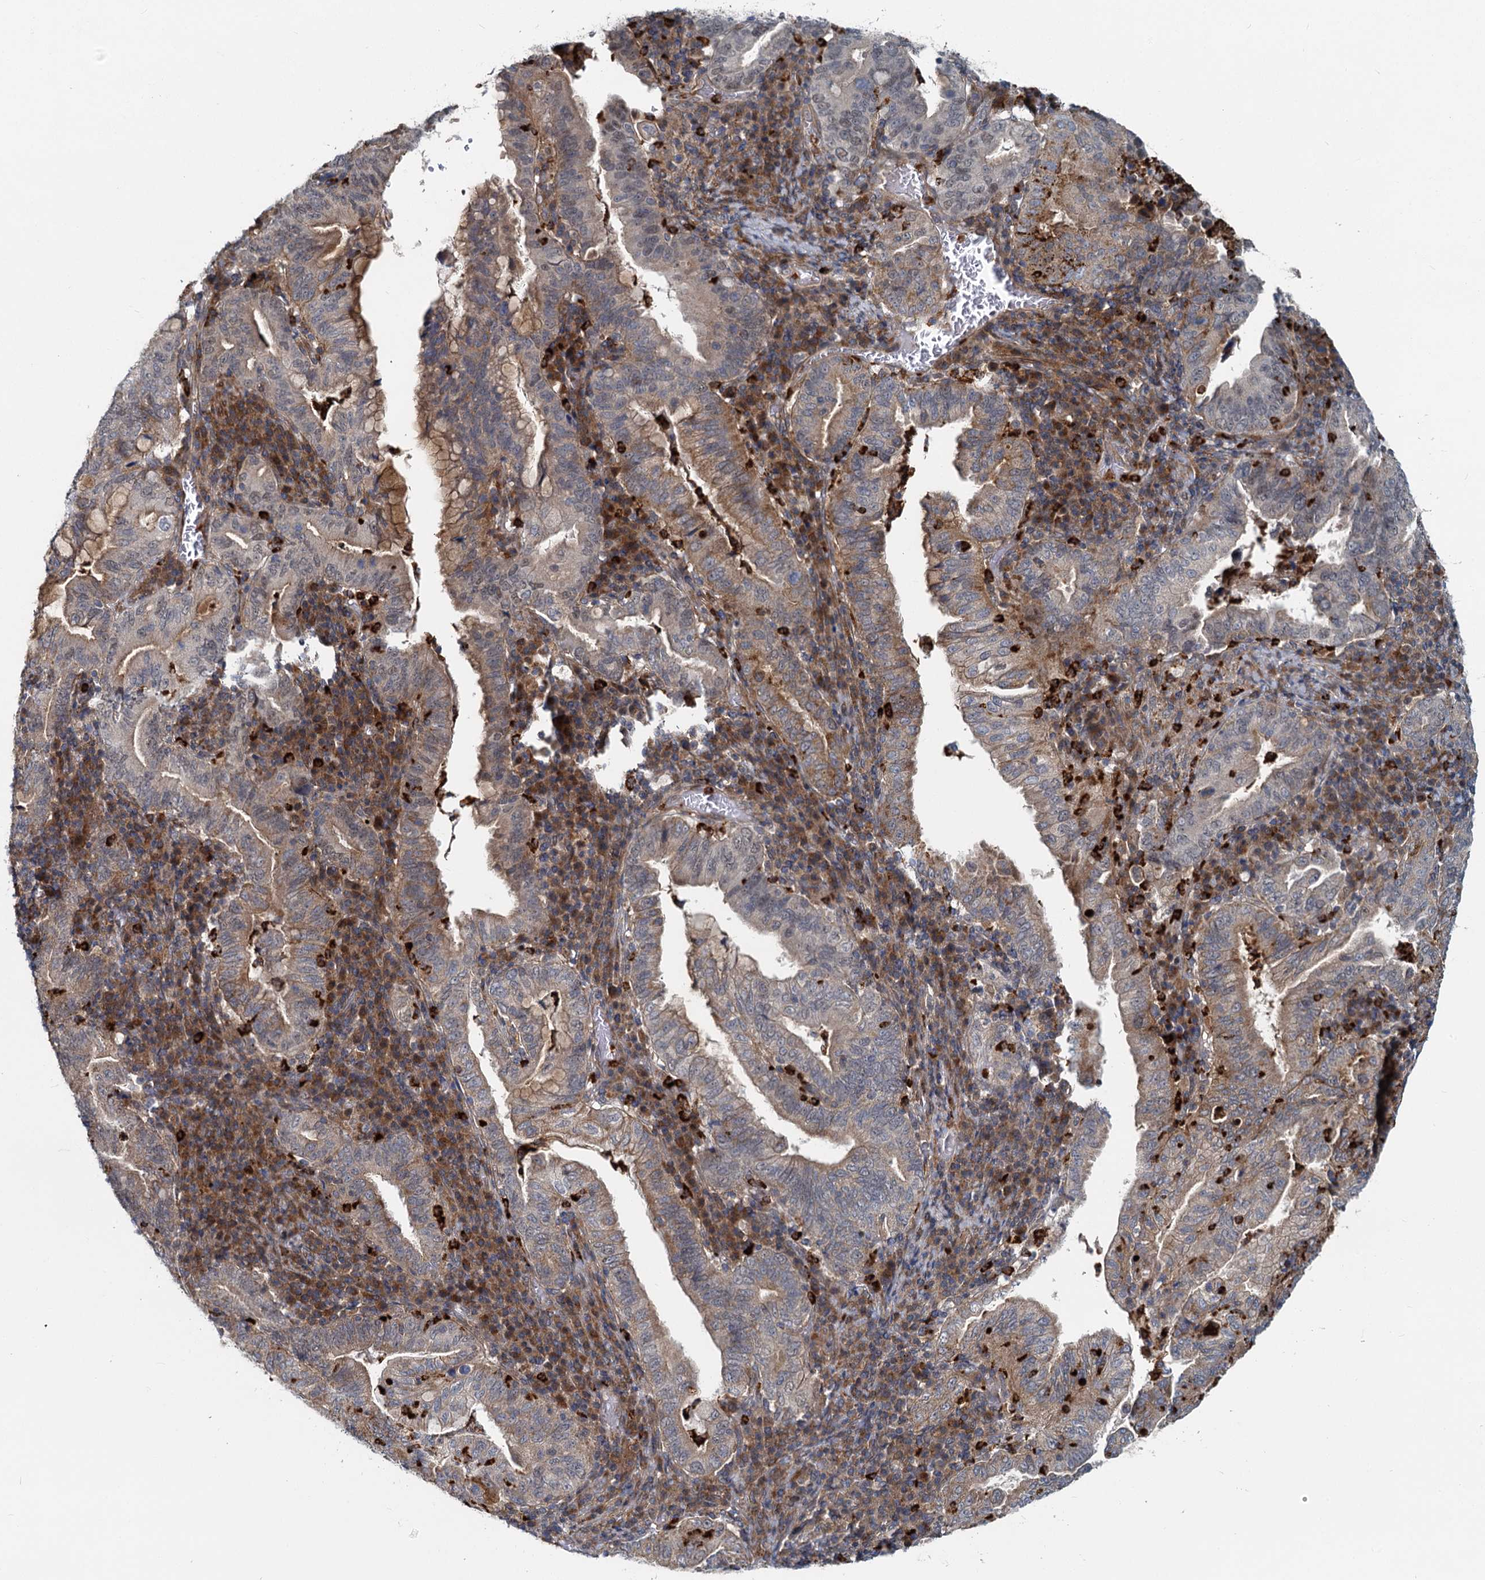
{"staining": {"intensity": "moderate", "quantity": "<25%", "location": "cytoplasmic/membranous"}, "tissue": "stomach cancer", "cell_type": "Tumor cells", "image_type": "cancer", "snomed": [{"axis": "morphology", "description": "Normal tissue, NOS"}, {"axis": "morphology", "description": "Adenocarcinoma, NOS"}, {"axis": "topography", "description": "Esophagus"}, {"axis": "topography", "description": "Stomach, upper"}, {"axis": "topography", "description": "Peripheral nerve tissue"}], "caption": "Immunohistochemistry (DAB (3,3'-diaminobenzidine)) staining of human stomach cancer (adenocarcinoma) exhibits moderate cytoplasmic/membranous protein expression in approximately <25% of tumor cells. (Brightfield microscopy of DAB IHC at high magnification).", "gene": "ADCY2", "patient": {"sex": "male", "age": 62}}